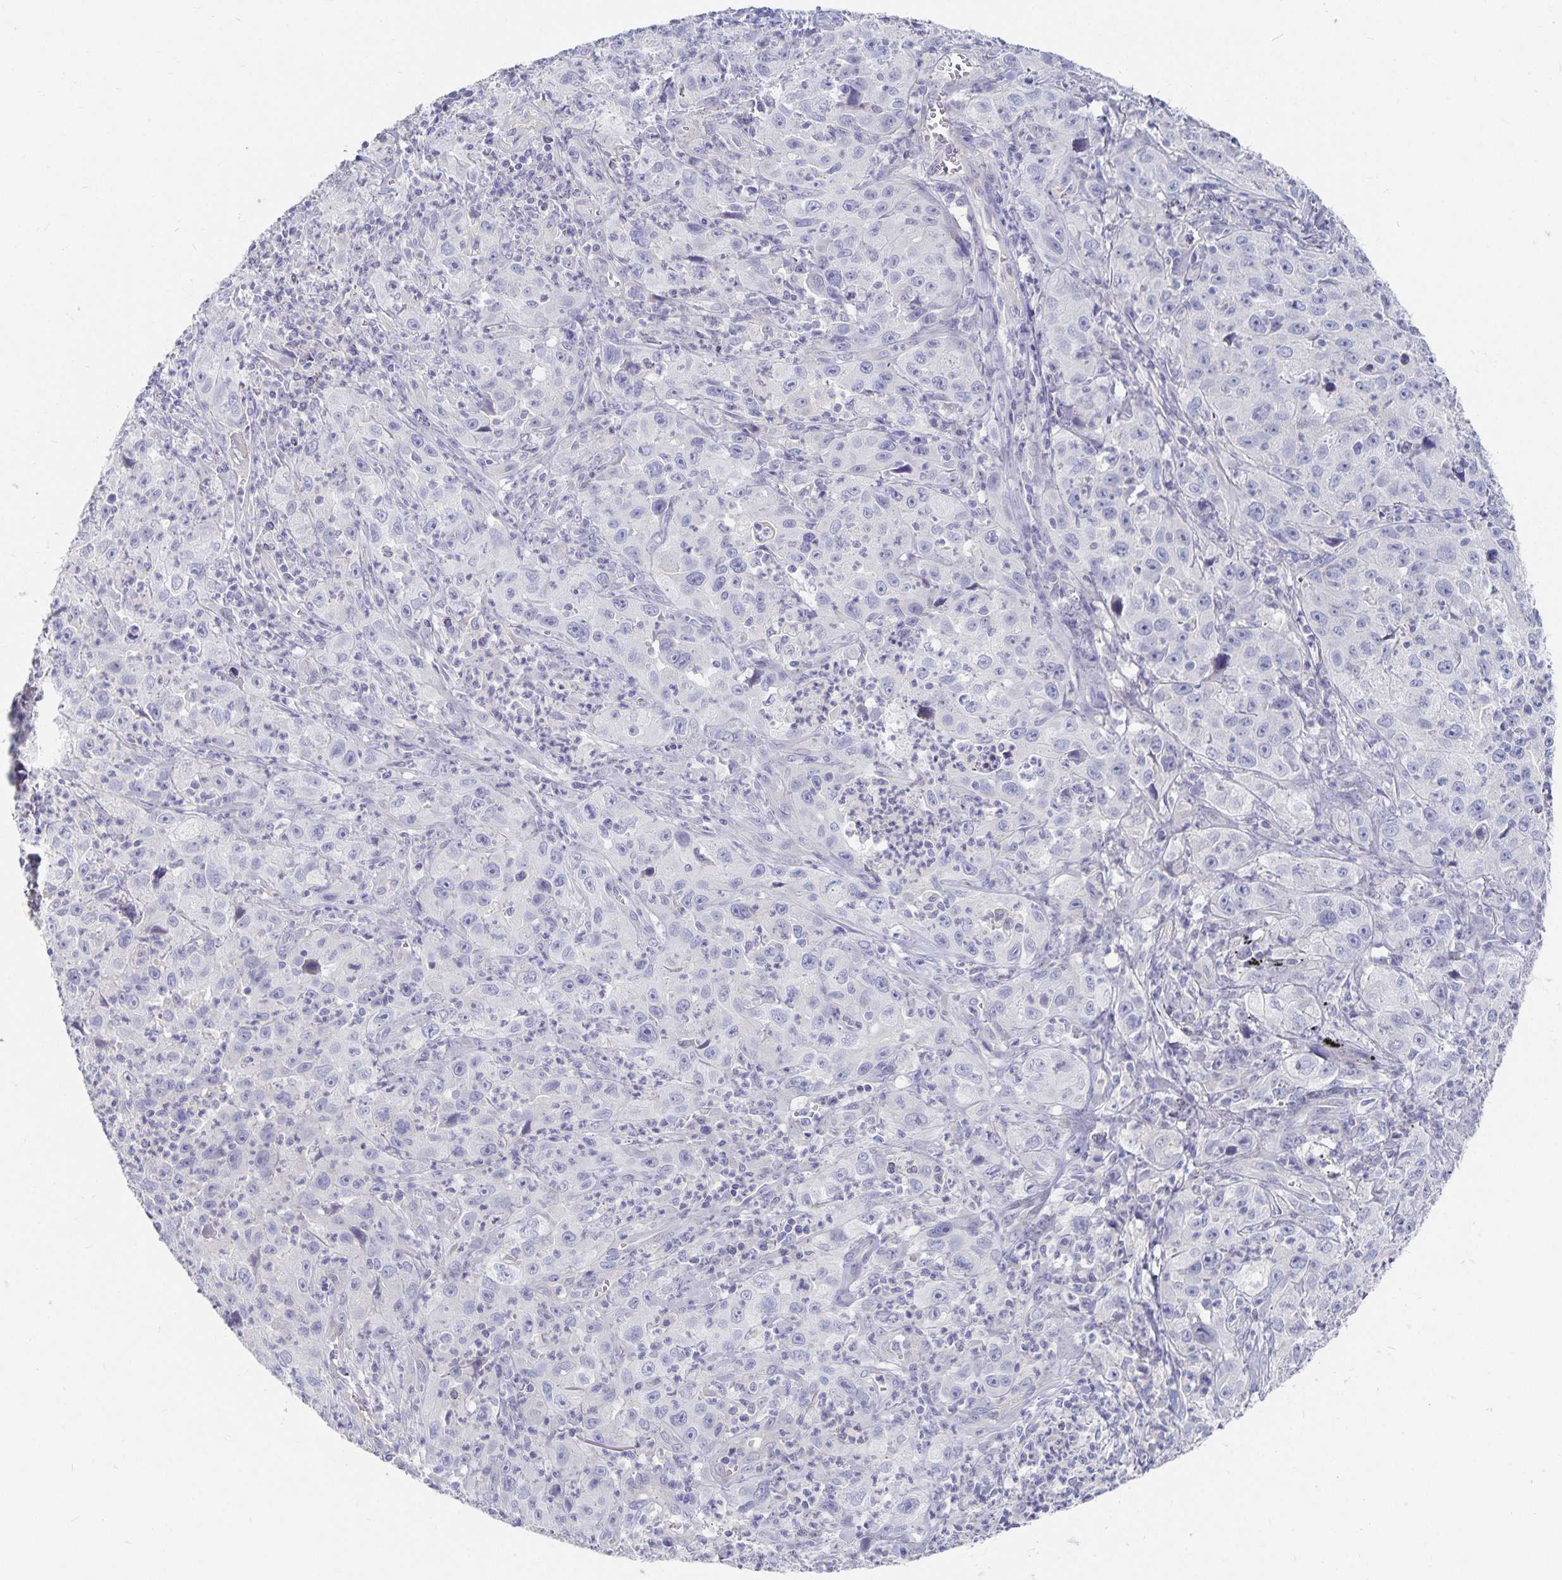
{"staining": {"intensity": "negative", "quantity": "none", "location": "none"}, "tissue": "lung cancer", "cell_type": "Tumor cells", "image_type": "cancer", "snomed": [{"axis": "morphology", "description": "Squamous cell carcinoma, NOS"}, {"axis": "topography", "description": "Lung"}], "caption": "Tumor cells are negative for protein expression in human lung squamous cell carcinoma.", "gene": "DNAH9", "patient": {"sex": "male", "age": 71}}